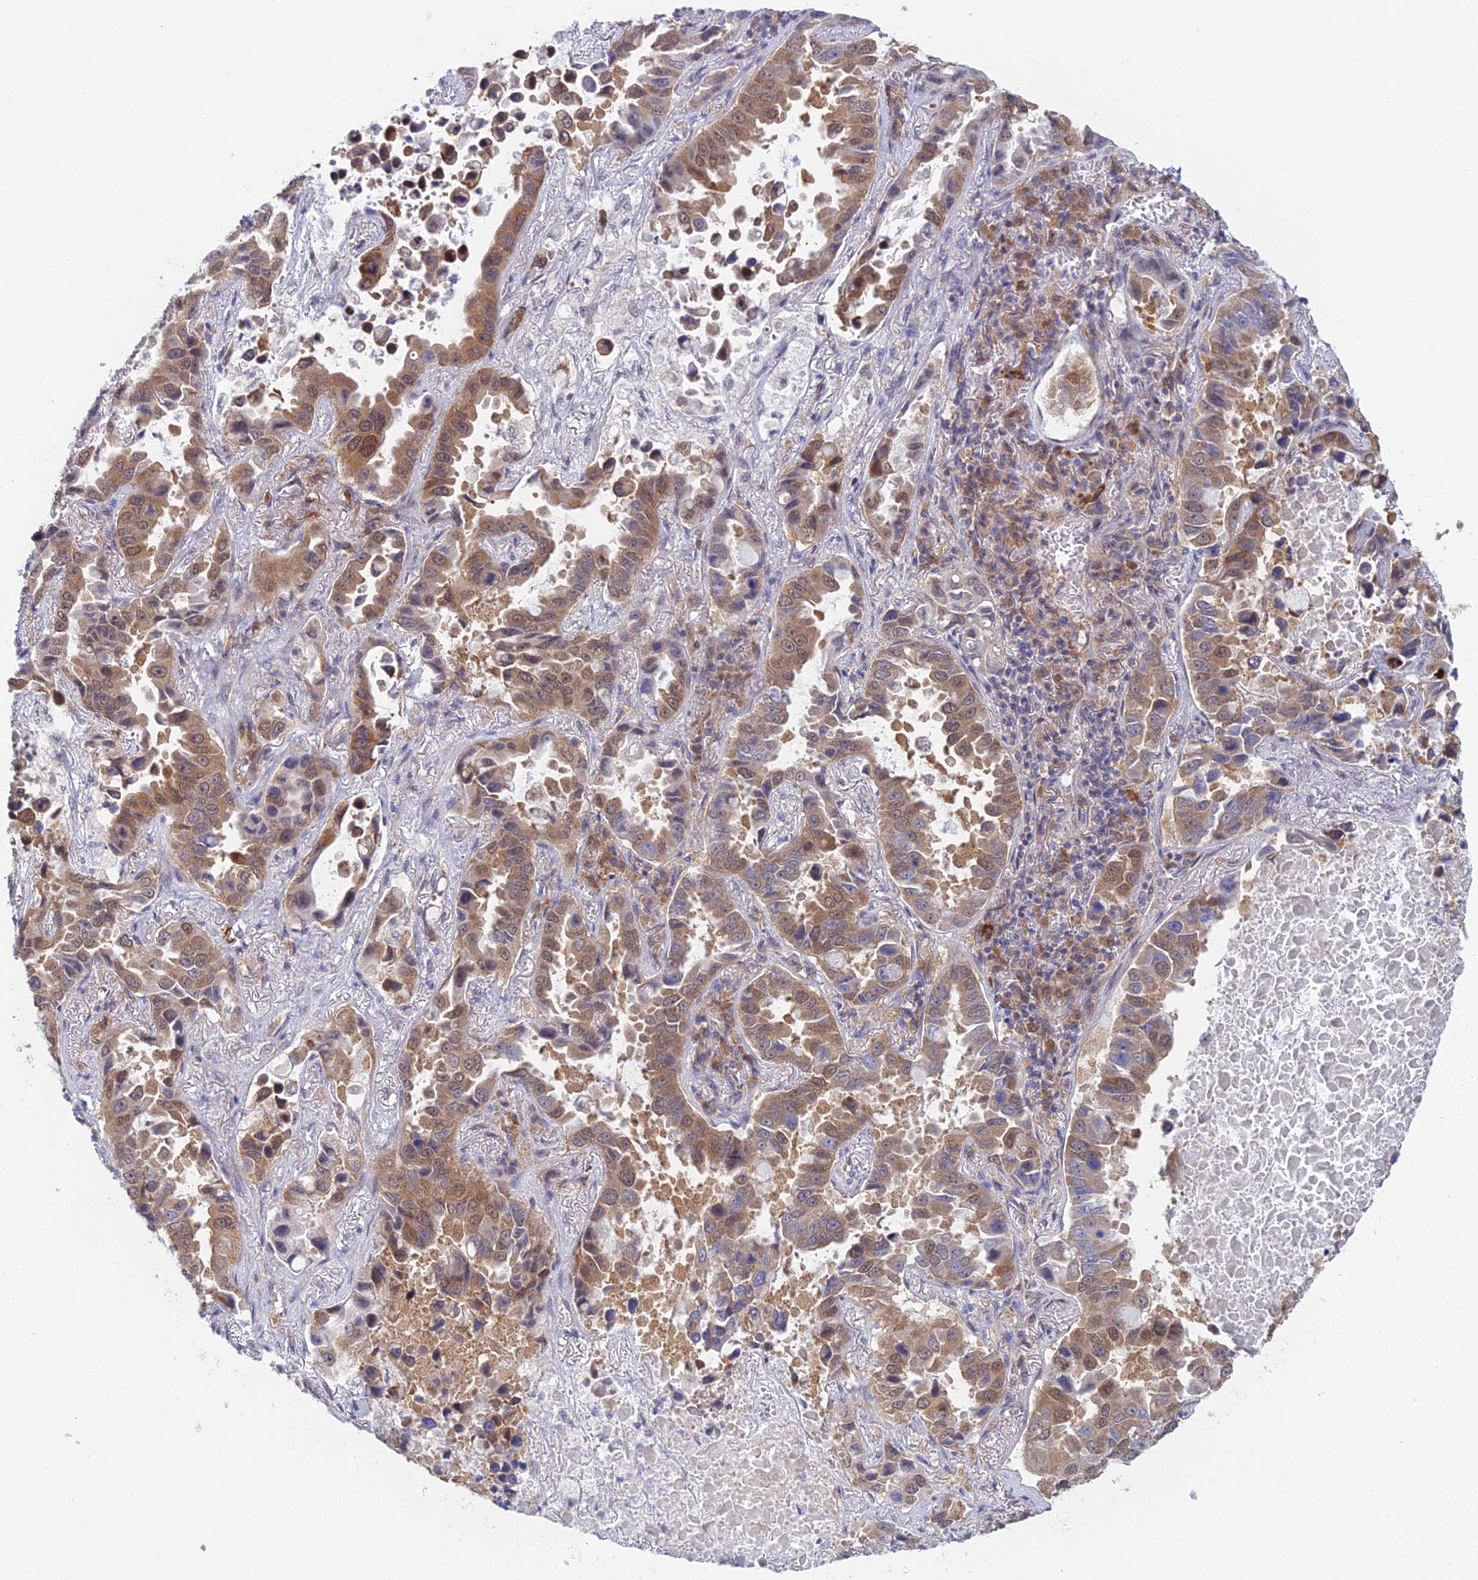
{"staining": {"intensity": "moderate", "quantity": "25%-75%", "location": "cytoplasmic/membranous,nuclear"}, "tissue": "lung cancer", "cell_type": "Tumor cells", "image_type": "cancer", "snomed": [{"axis": "morphology", "description": "Adenocarcinoma, NOS"}, {"axis": "topography", "description": "Lung"}], "caption": "The image reveals staining of adenocarcinoma (lung), revealing moderate cytoplasmic/membranous and nuclear protein staining (brown color) within tumor cells.", "gene": "SRA1", "patient": {"sex": "male", "age": 64}}